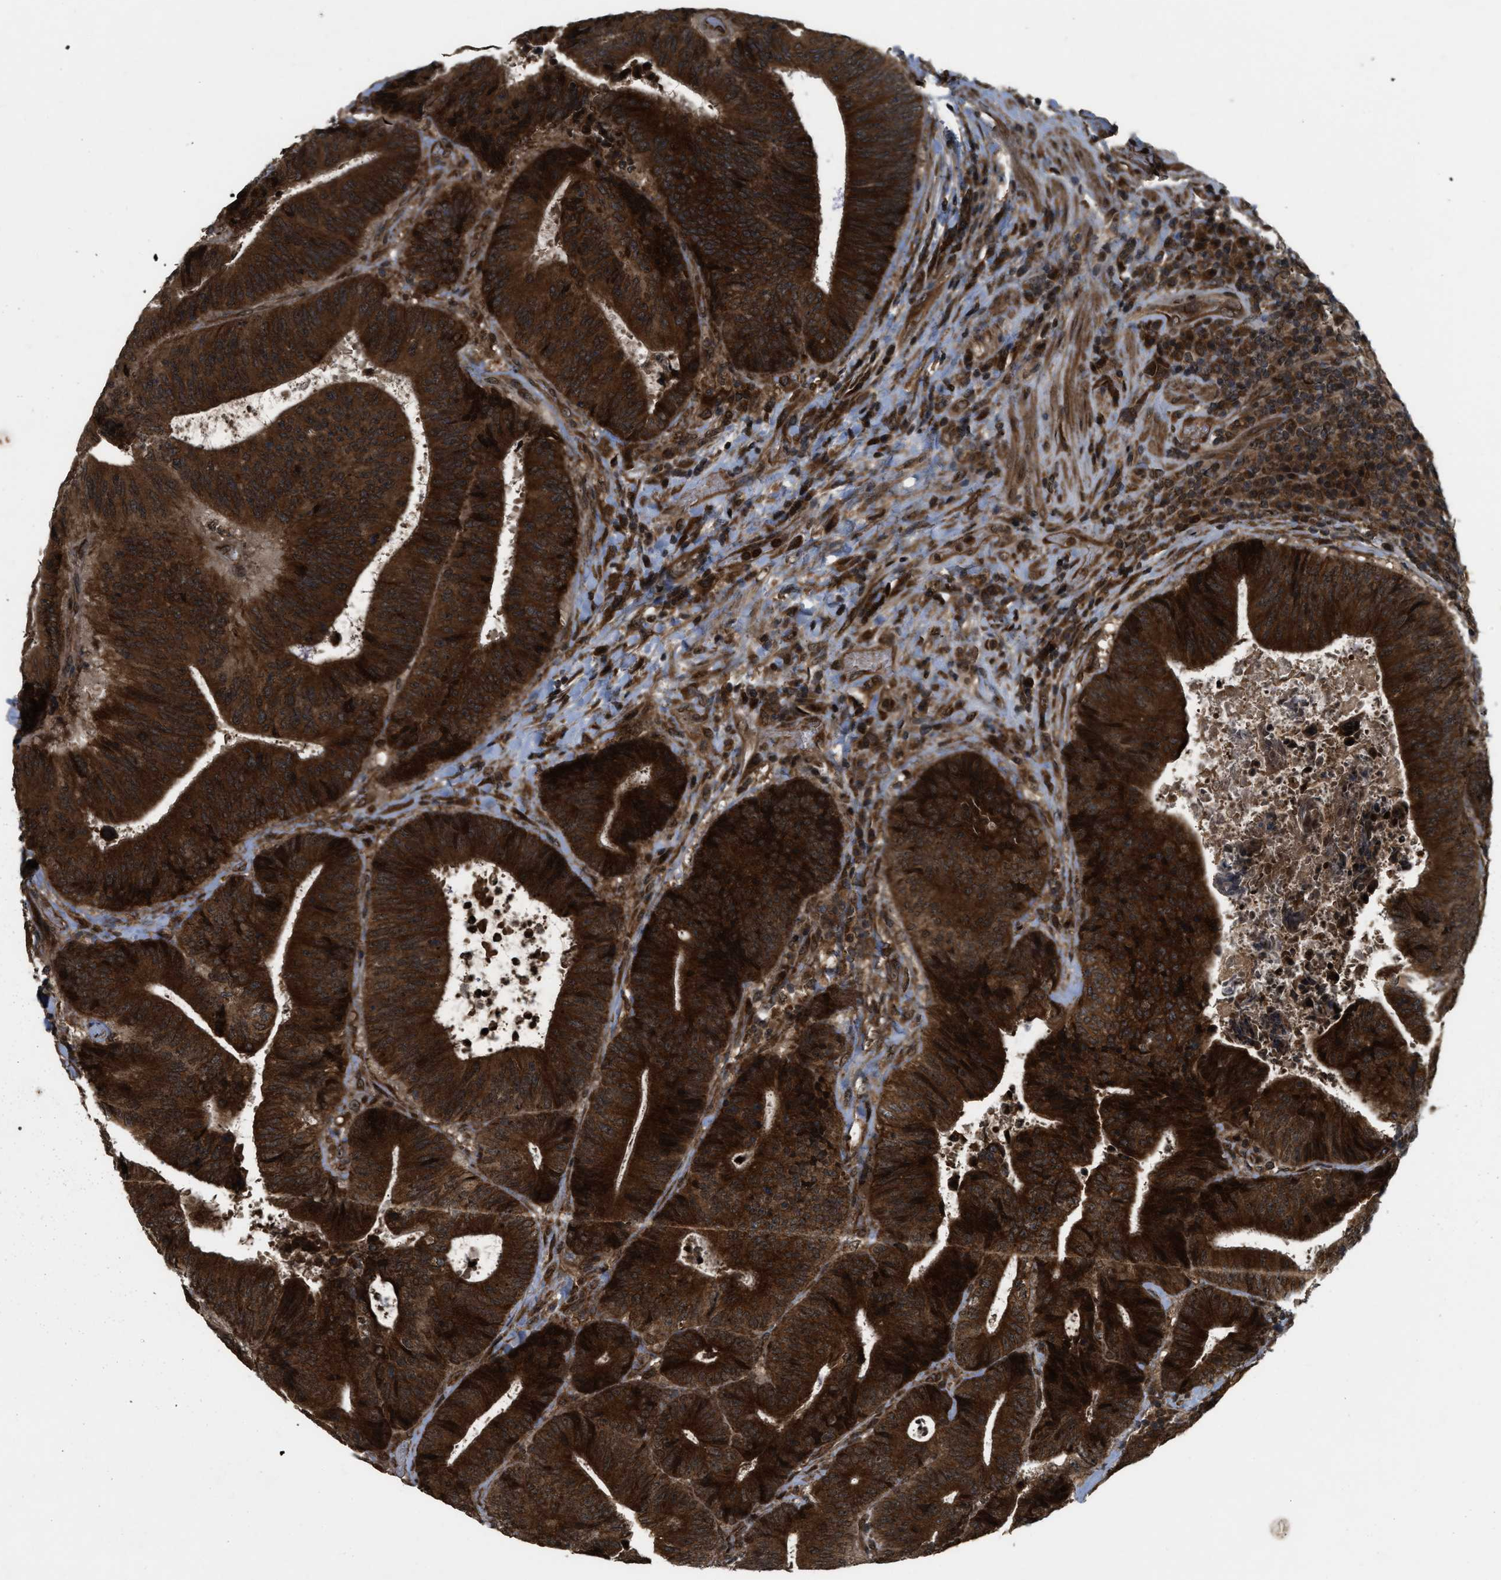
{"staining": {"intensity": "strong", "quantity": ">75%", "location": "cytoplasmic/membranous"}, "tissue": "colorectal cancer", "cell_type": "Tumor cells", "image_type": "cancer", "snomed": [{"axis": "morphology", "description": "Adenocarcinoma, NOS"}, {"axis": "topography", "description": "Rectum"}], "caption": "DAB (3,3'-diaminobenzidine) immunohistochemical staining of colorectal adenocarcinoma demonstrates strong cytoplasmic/membranous protein staining in approximately >75% of tumor cells.", "gene": "SPTLC1", "patient": {"sex": "male", "age": 72}}